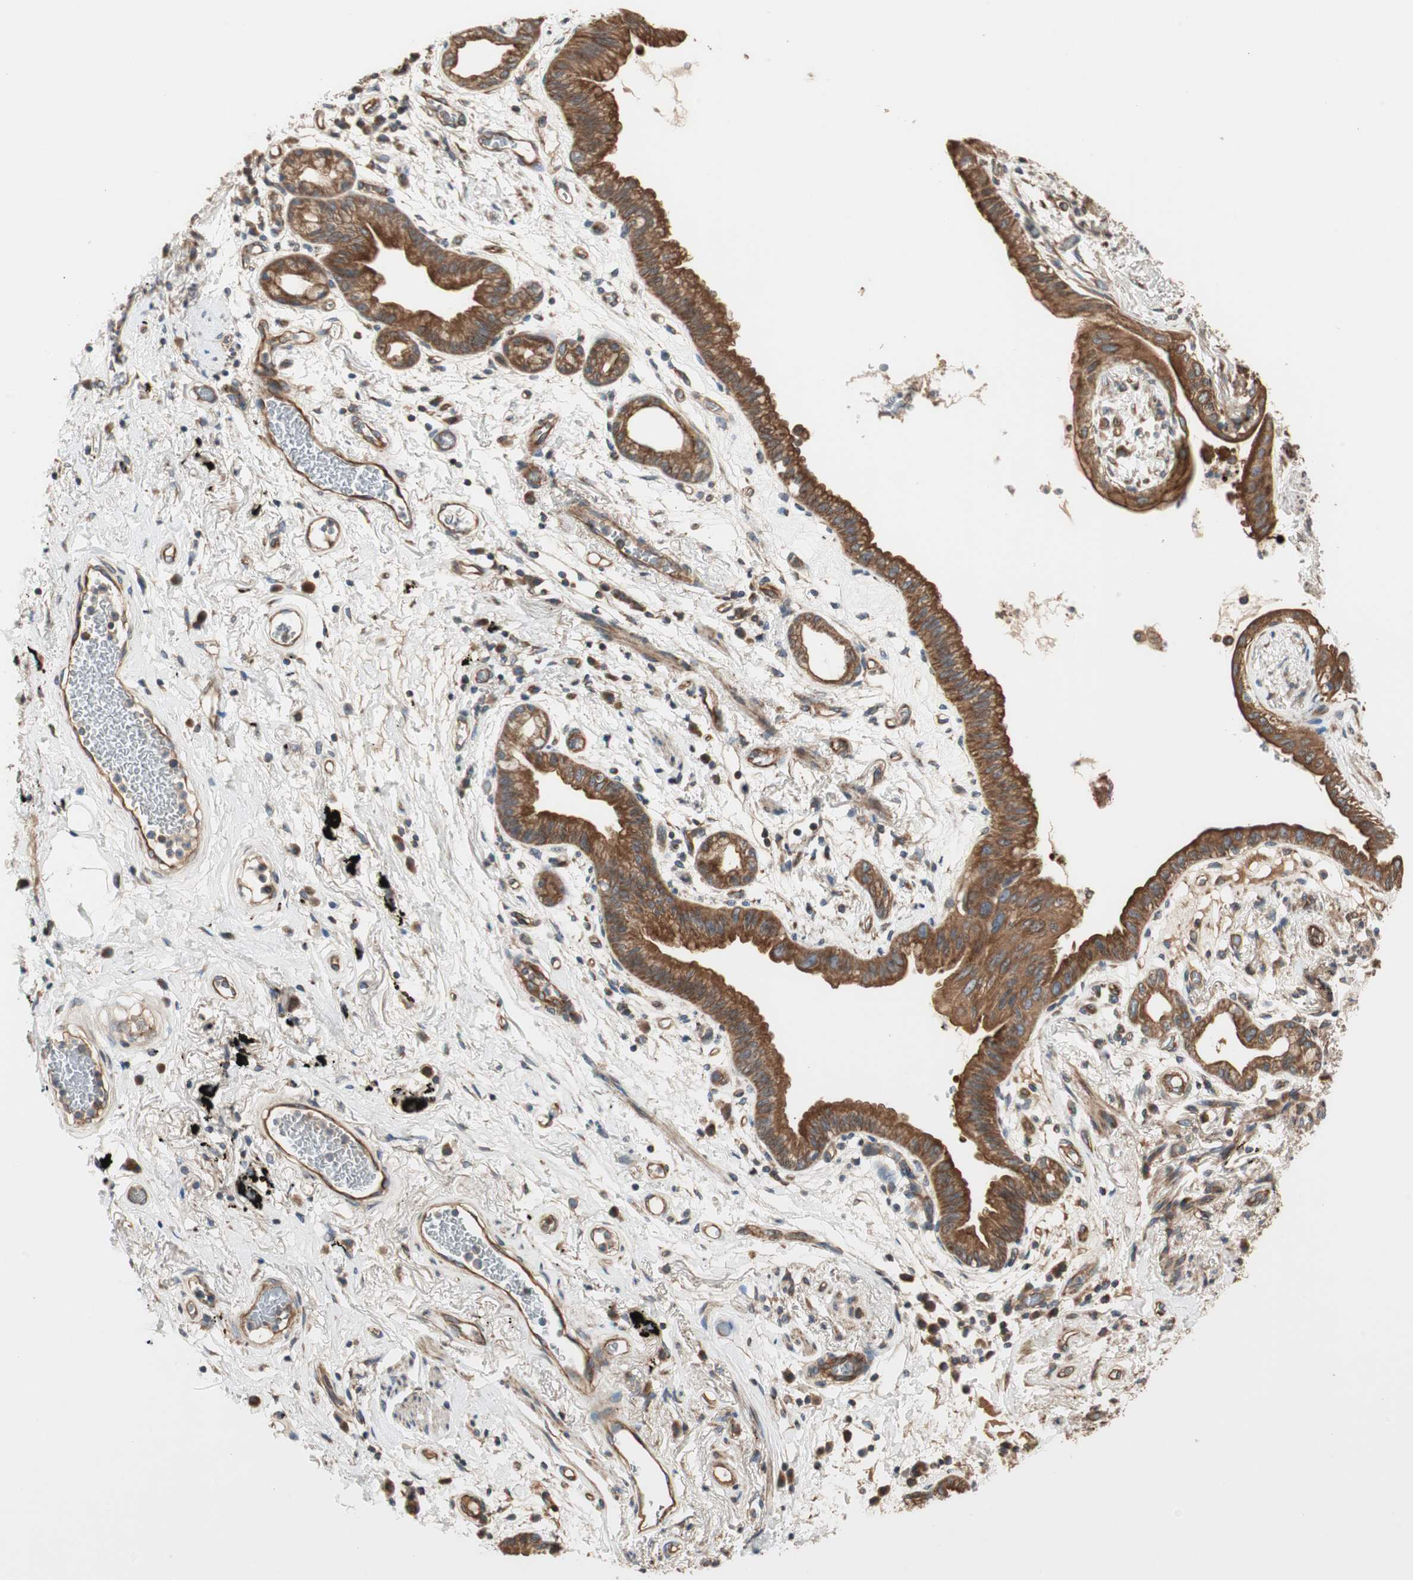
{"staining": {"intensity": "strong", "quantity": ">75%", "location": "cytoplasmic/membranous"}, "tissue": "lung cancer", "cell_type": "Tumor cells", "image_type": "cancer", "snomed": [{"axis": "morphology", "description": "Adenocarcinoma, NOS"}, {"axis": "topography", "description": "Lung"}], "caption": "Immunohistochemistry histopathology image of neoplastic tissue: adenocarcinoma (lung) stained using IHC displays high levels of strong protein expression localized specifically in the cytoplasmic/membranous of tumor cells, appearing as a cytoplasmic/membranous brown color.", "gene": "CTTNBP2NL", "patient": {"sex": "female", "age": 70}}